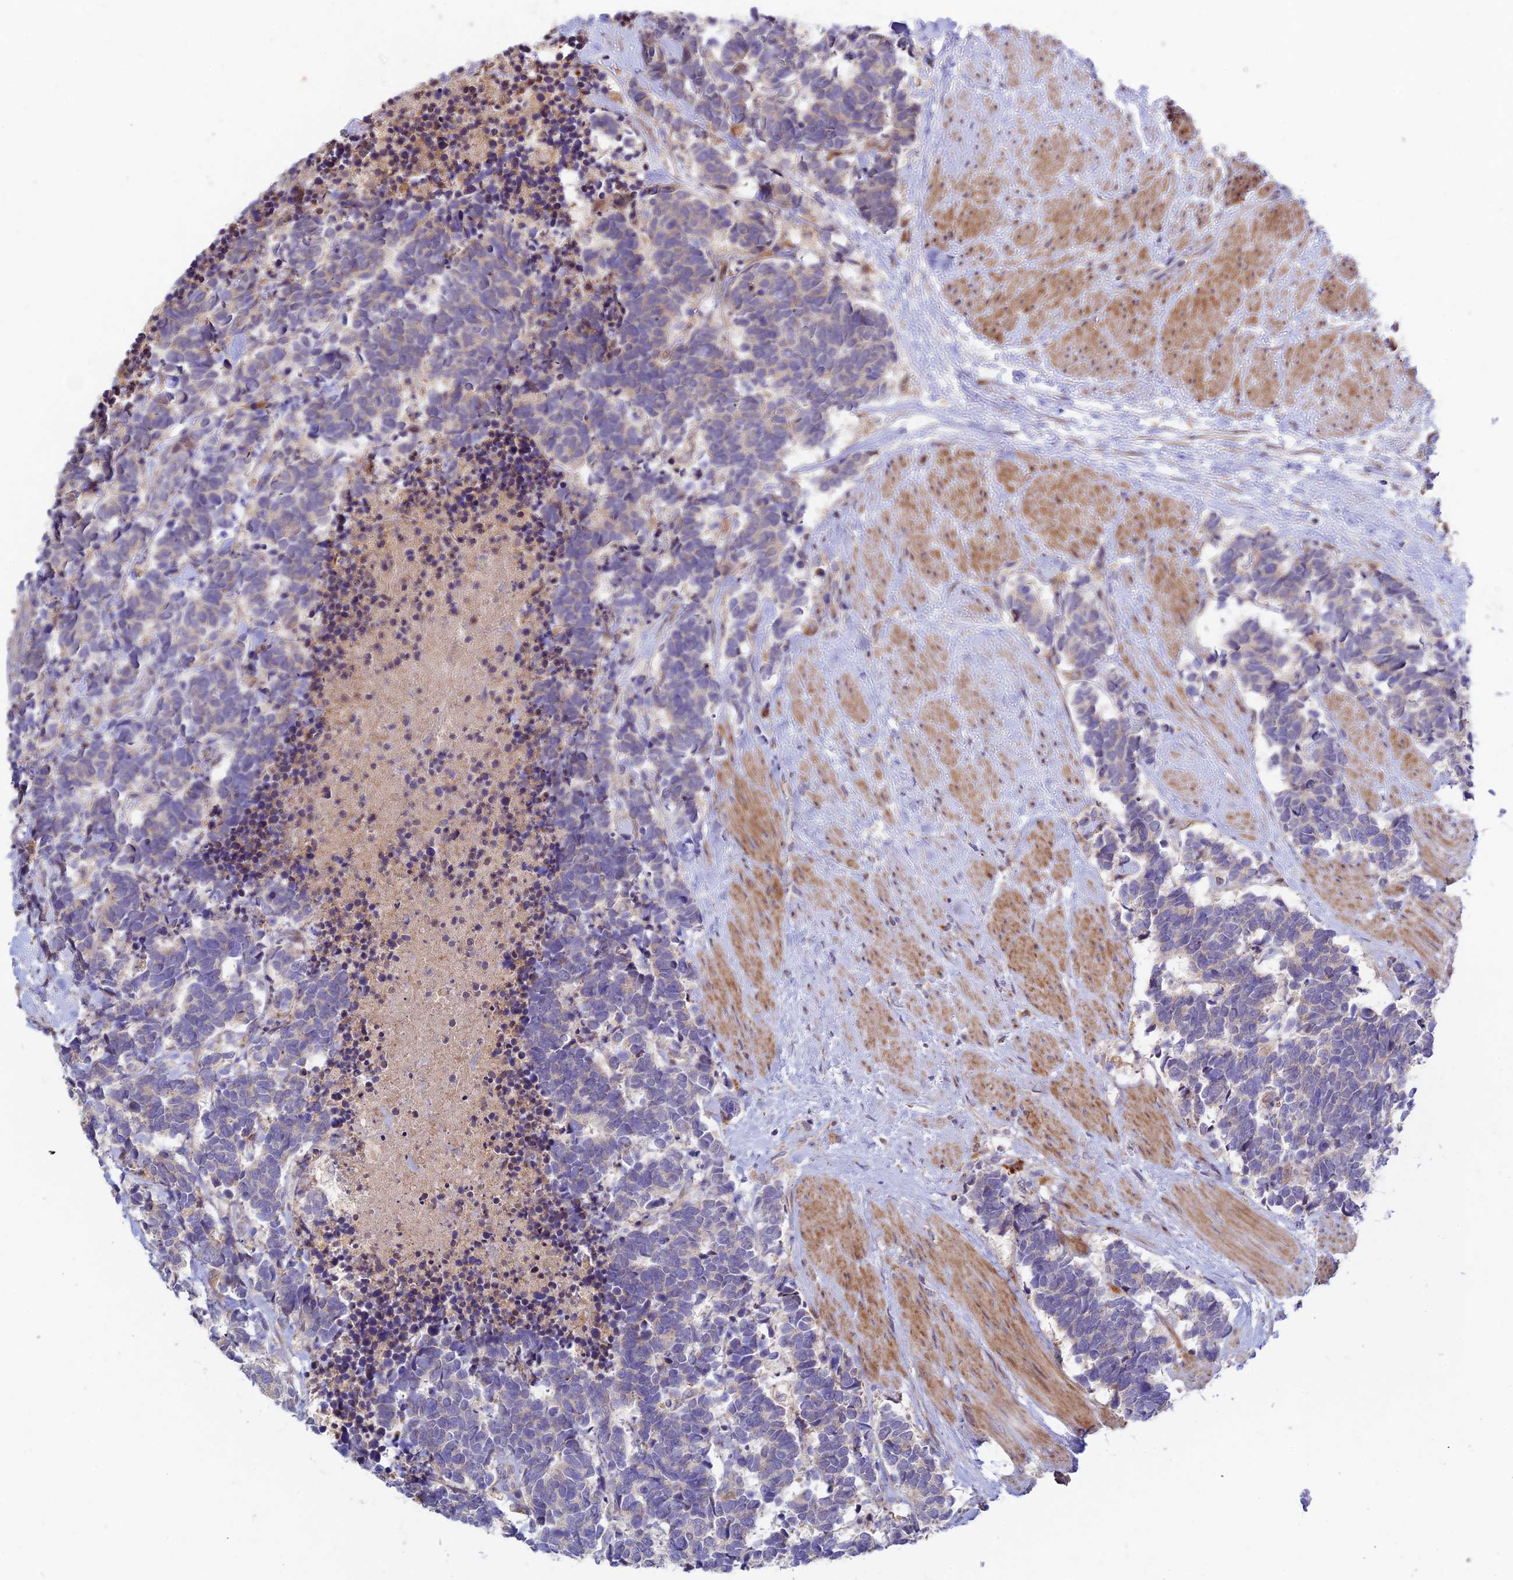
{"staining": {"intensity": "negative", "quantity": "none", "location": "none"}, "tissue": "carcinoid", "cell_type": "Tumor cells", "image_type": "cancer", "snomed": [{"axis": "morphology", "description": "Carcinoma, NOS"}, {"axis": "morphology", "description": "Carcinoid, malignant, NOS"}, {"axis": "topography", "description": "Prostate"}], "caption": "High power microscopy micrograph of an immunohistochemistry (IHC) photomicrograph of carcinoid, revealing no significant positivity in tumor cells.", "gene": "FUOM", "patient": {"sex": "male", "age": 57}}